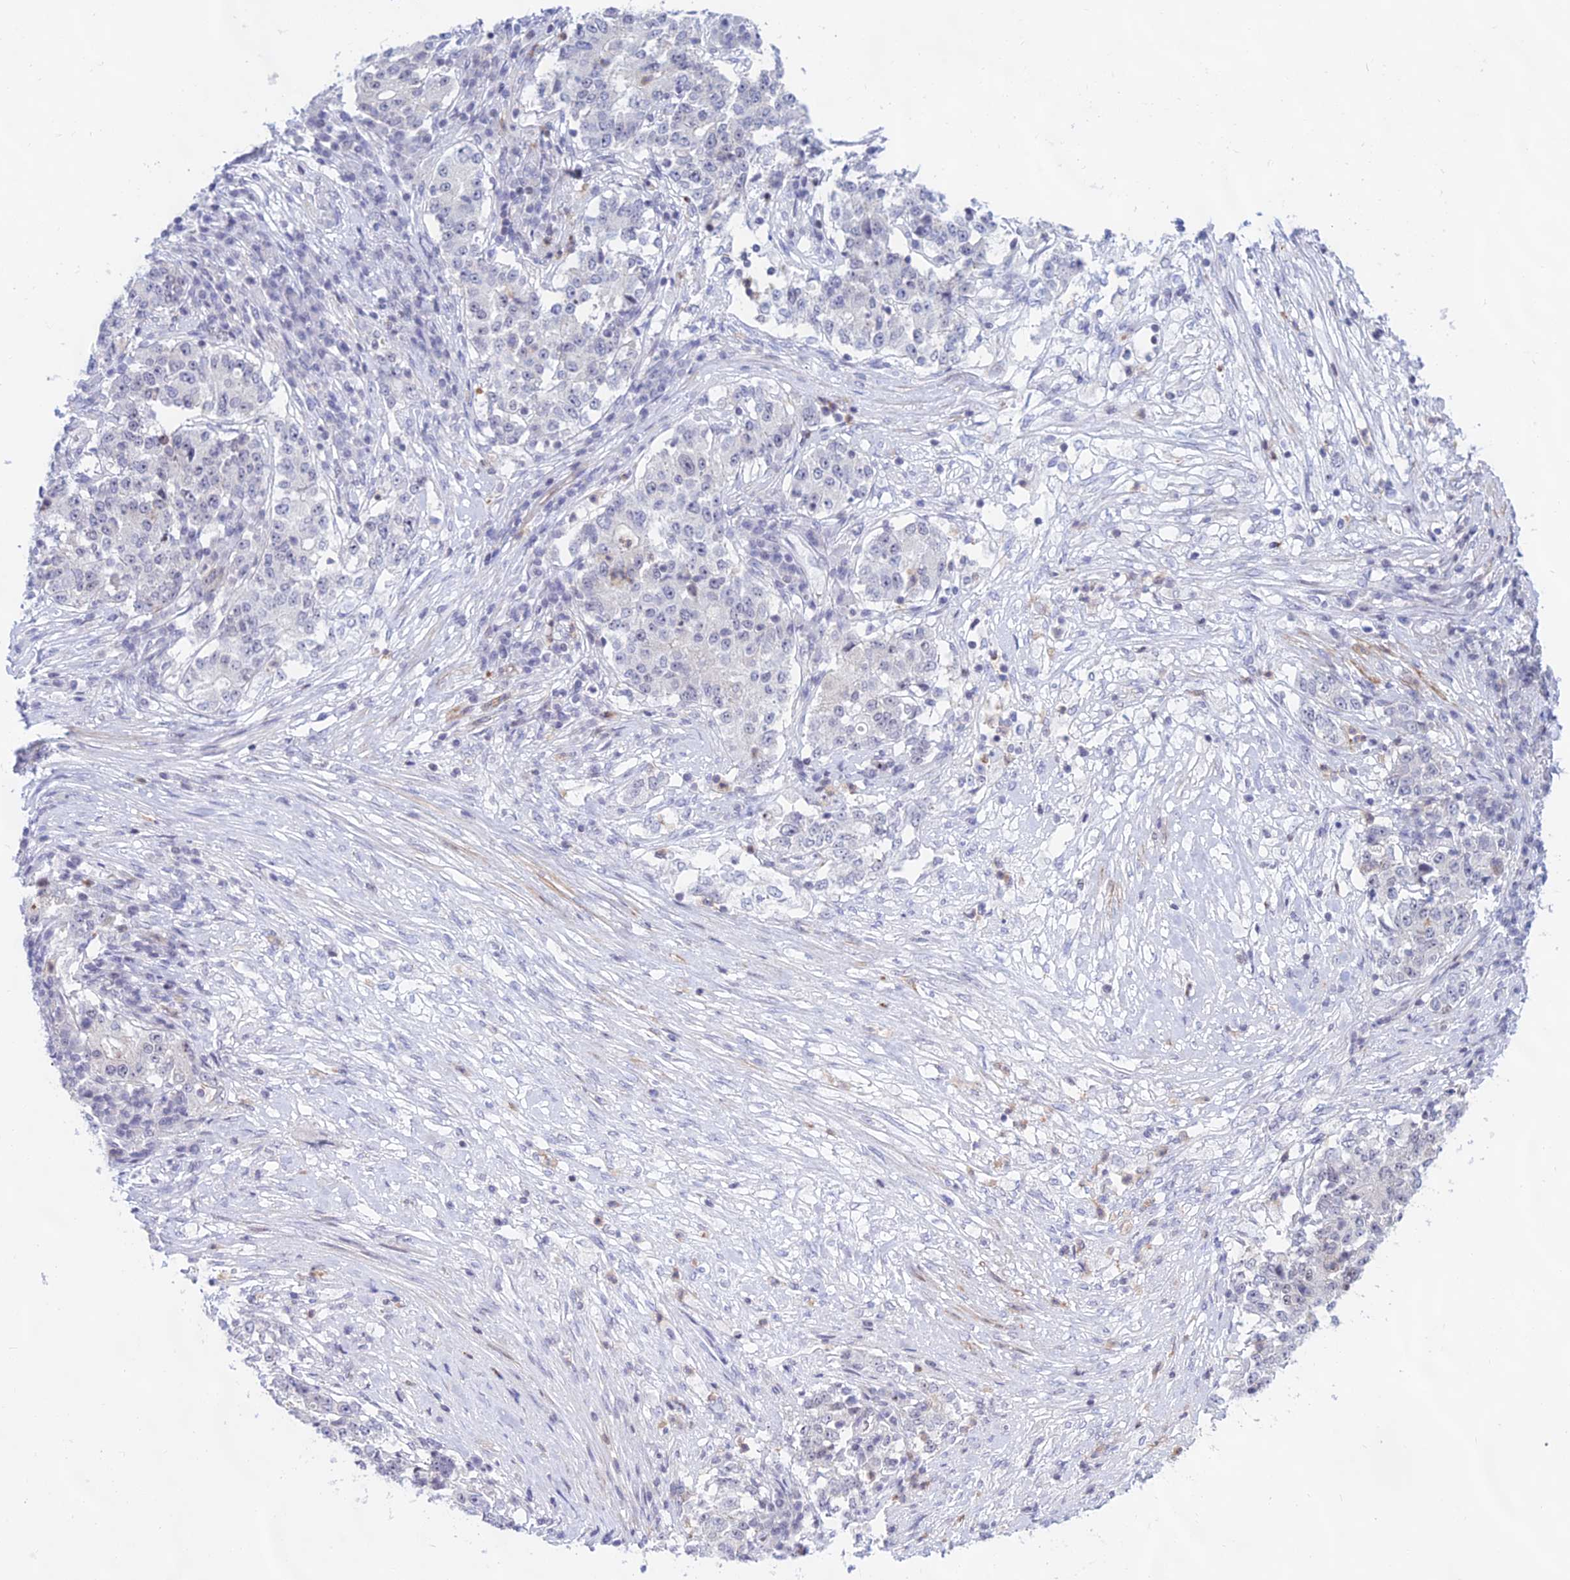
{"staining": {"intensity": "negative", "quantity": "none", "location": "none"}, "tissue": "stomach cancer", "cell_type": "Tumor cells", "image_type": "cancer", "snomed": [{"axis": "morphology", "description": "Adenocarcinoma, NOS"}, {"axis": "topography", "description": "Stomach"}], "caption": "Human stomach cancer (adenocarcinoma) stained for a protein using immunohistochemistry demonstrates no staining in tumor cells.", "gene": "KRR1", "patient": {"sex": "male", "age": 59}}